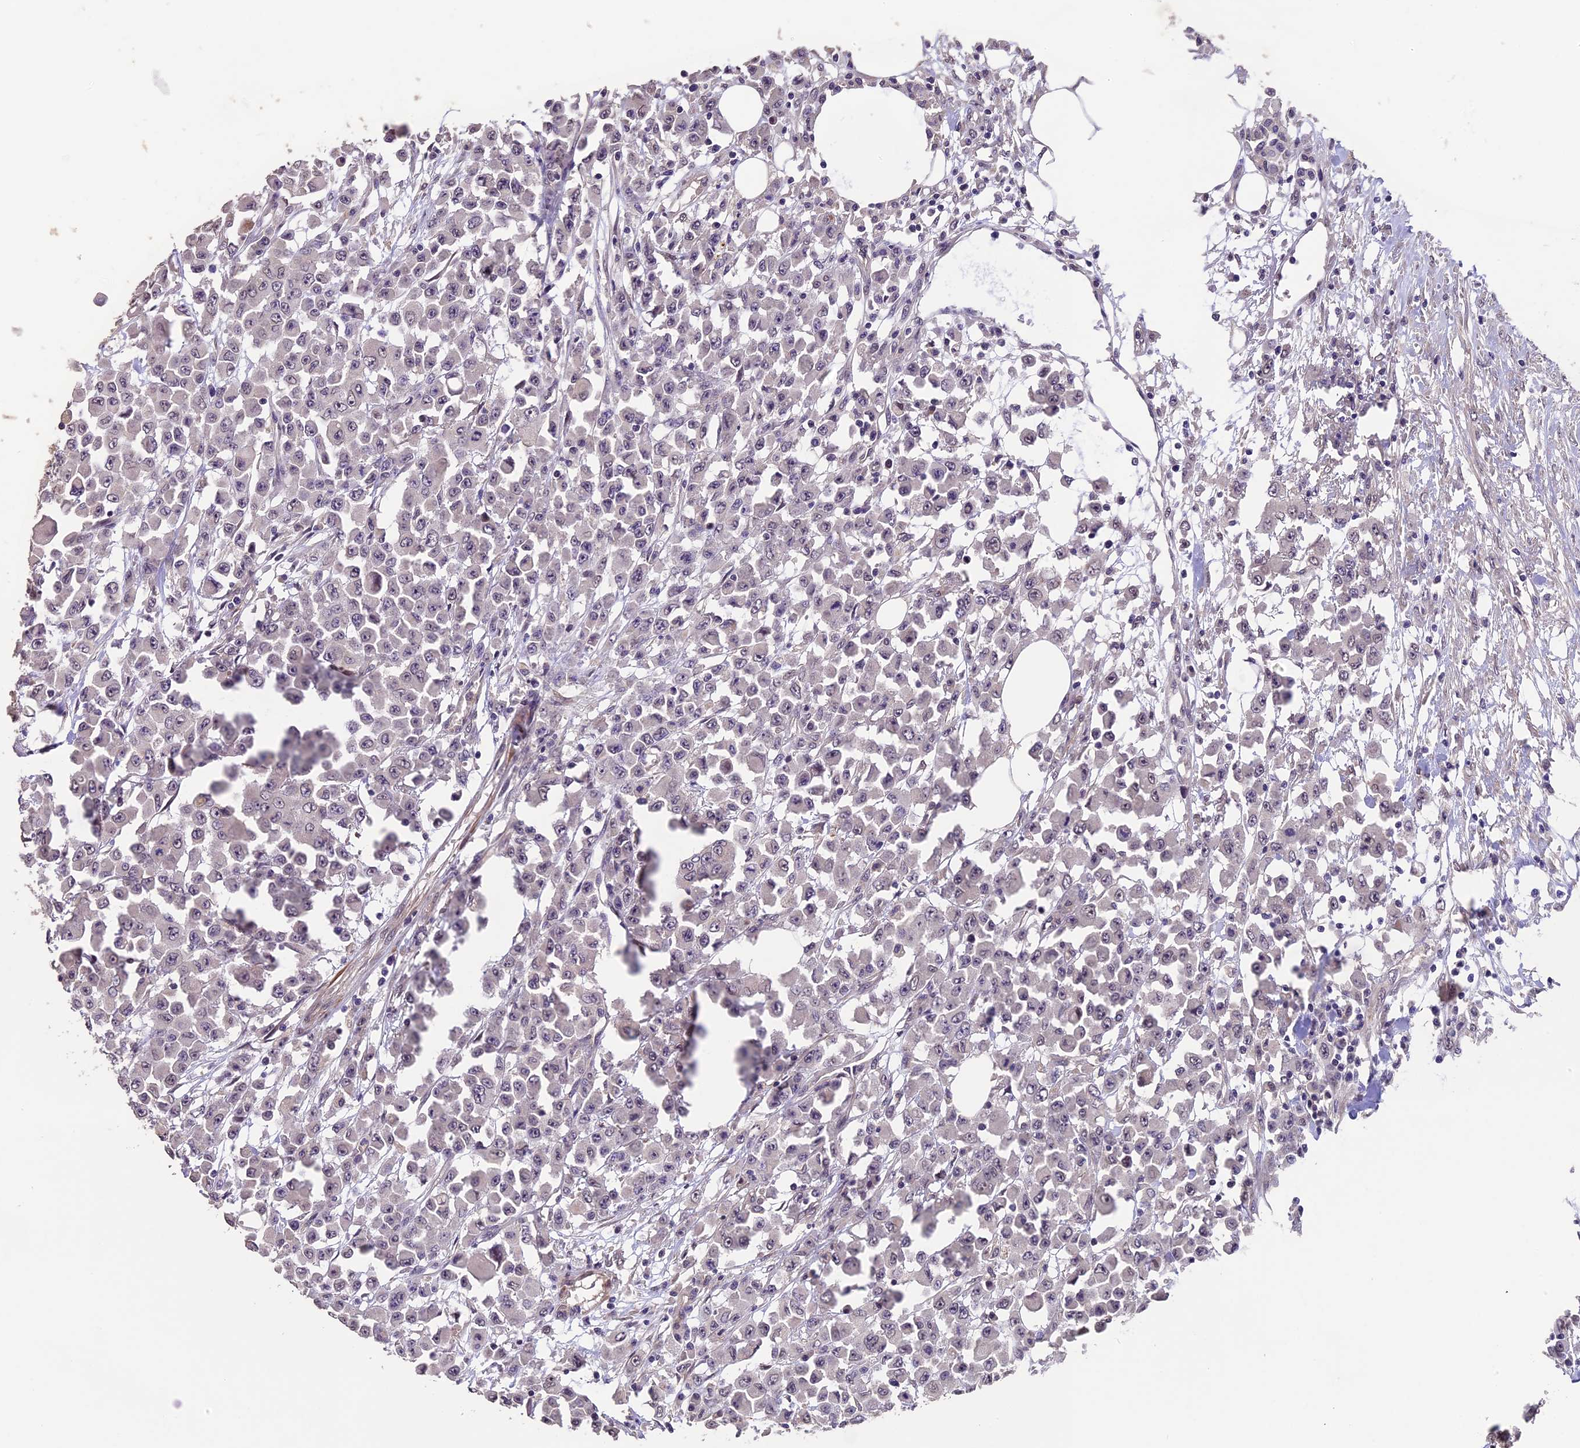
{"staining": {"intensity": "negative", "quantity": "none", "location": "none"}, "tissue": "colorectal cancer", "cell_type": "Tumor cells", "image_type": "cancer", "snomed": [{"axis": "morphology", "description": "Adenocarcinoma, NOS"}, {"axis": "topography", "description": "Colon"}], "caption": "Tumor cells show no significant expression in colorectal cancer. (Brightfield microscopy of DAB (3,3'-diaminobenzidine) immunohistochemistry (IHC) at high magnification).", "gene": "GNB5", "patient": {"sex": "male", "age": 51}}